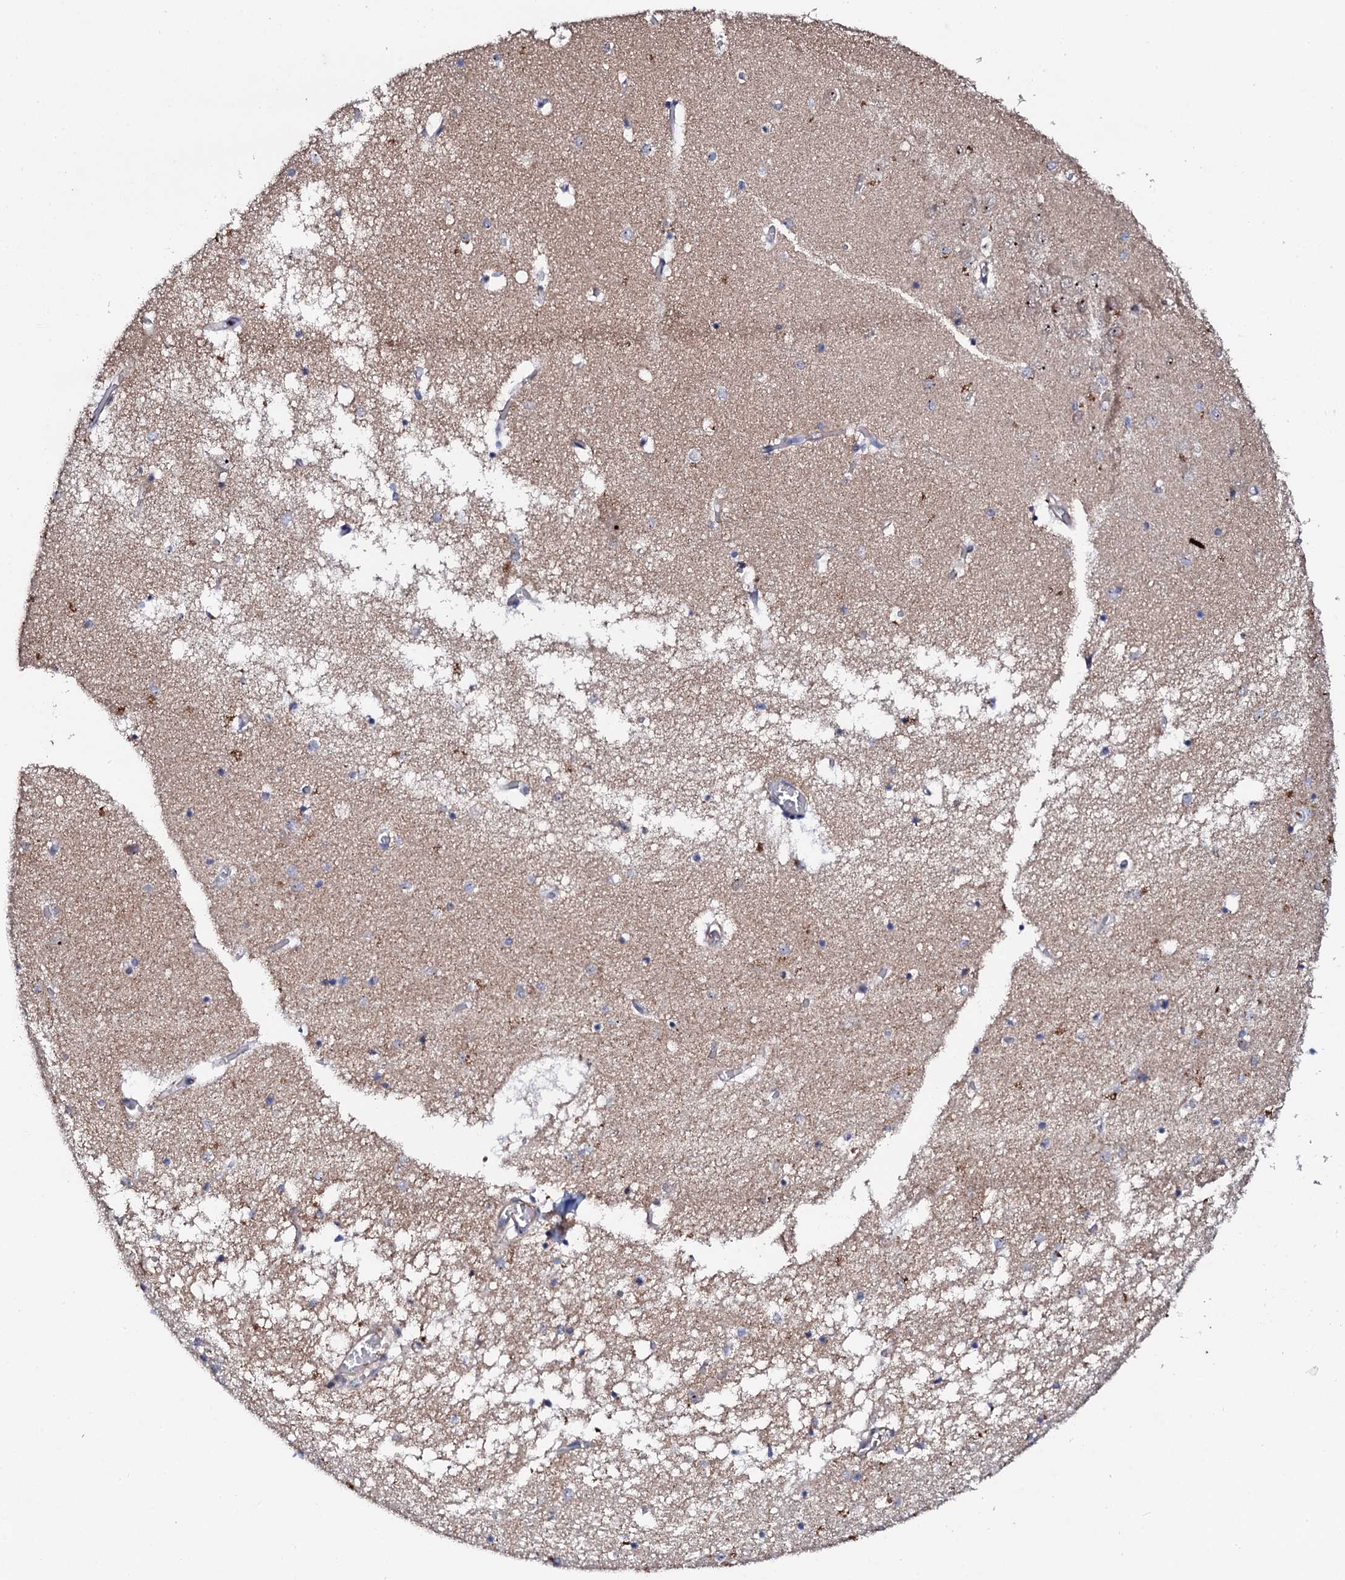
{"staining": {"intensity": "weak", "quantity": "<25%", "location": "cytoplasmic/membranous"}, "tissue": "hippocampus", "cell_type": "Glial cells", "image_type": "normal", "snomed": [{"axis": "morphology", "description": "Normal tissue, NOS"}, {"axis": "topography", "description": "Hippocampus"}], "caption": "This micrograph is of benign hippocampus stained with IHC to label a protein in brown with the nuclei are counter-stained blue. There is no expression in glial cells.", "gene": "GTPBP4", "patient": {"sex": "male", "age": 70}}